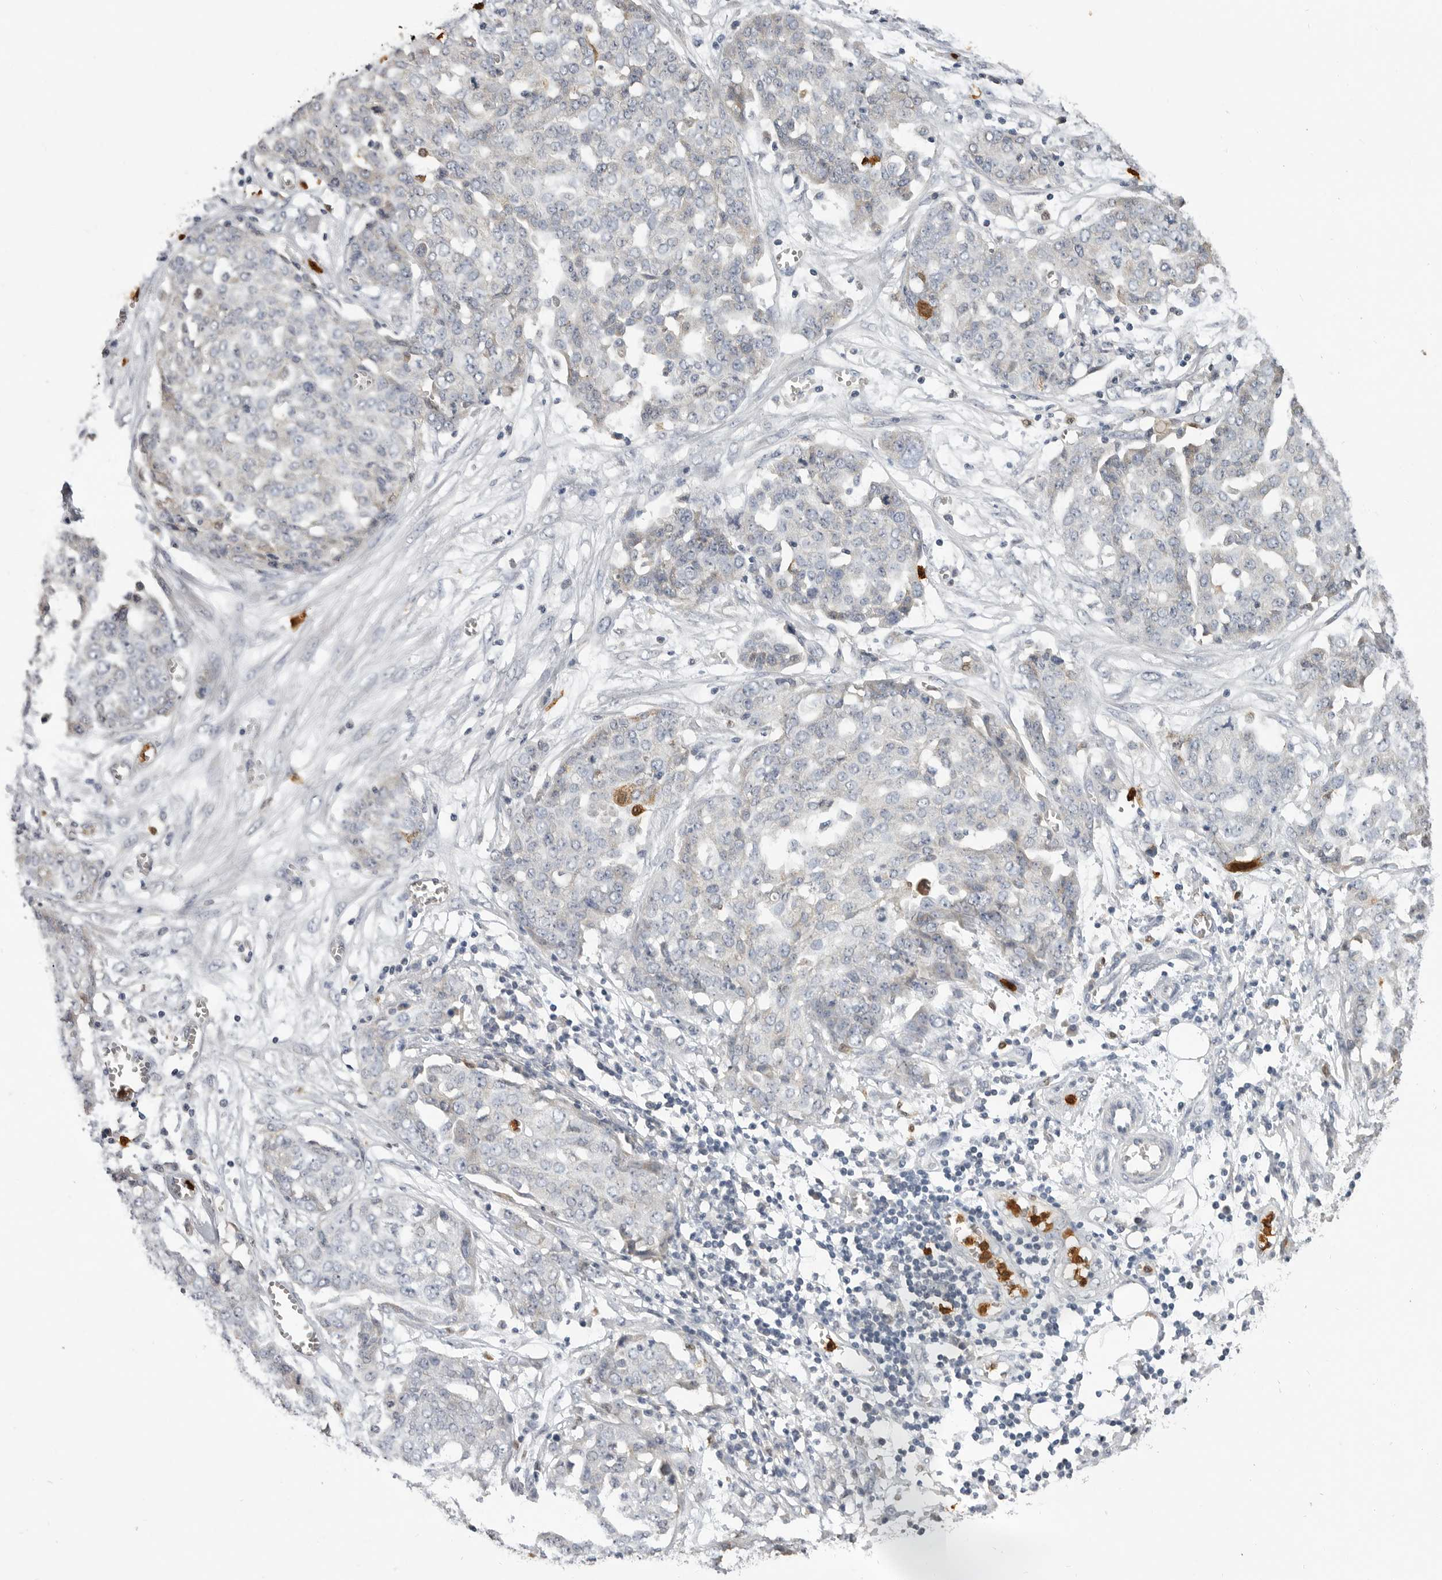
{"staining": {"intensity": "negative", "quantity": "none", "location": "none"}, "tissue": "ovarian cancer", "cell_type": "Tumor cells", "image_type": "cancer", "snomed": [{"axis": "morphology", "description": "Cystadenocarcinoma, serous, NOS"}, {"axis": "topography", "description": "Soft tissue"}, {"axis": "topography", "description": "Ovary"}], "caption": "The image reveals no significant expression in tumor cells of ovarian serous cystadenocarcinoma.", "gene": "LTBR", "patient": {"sex": "female", "age": 57}}